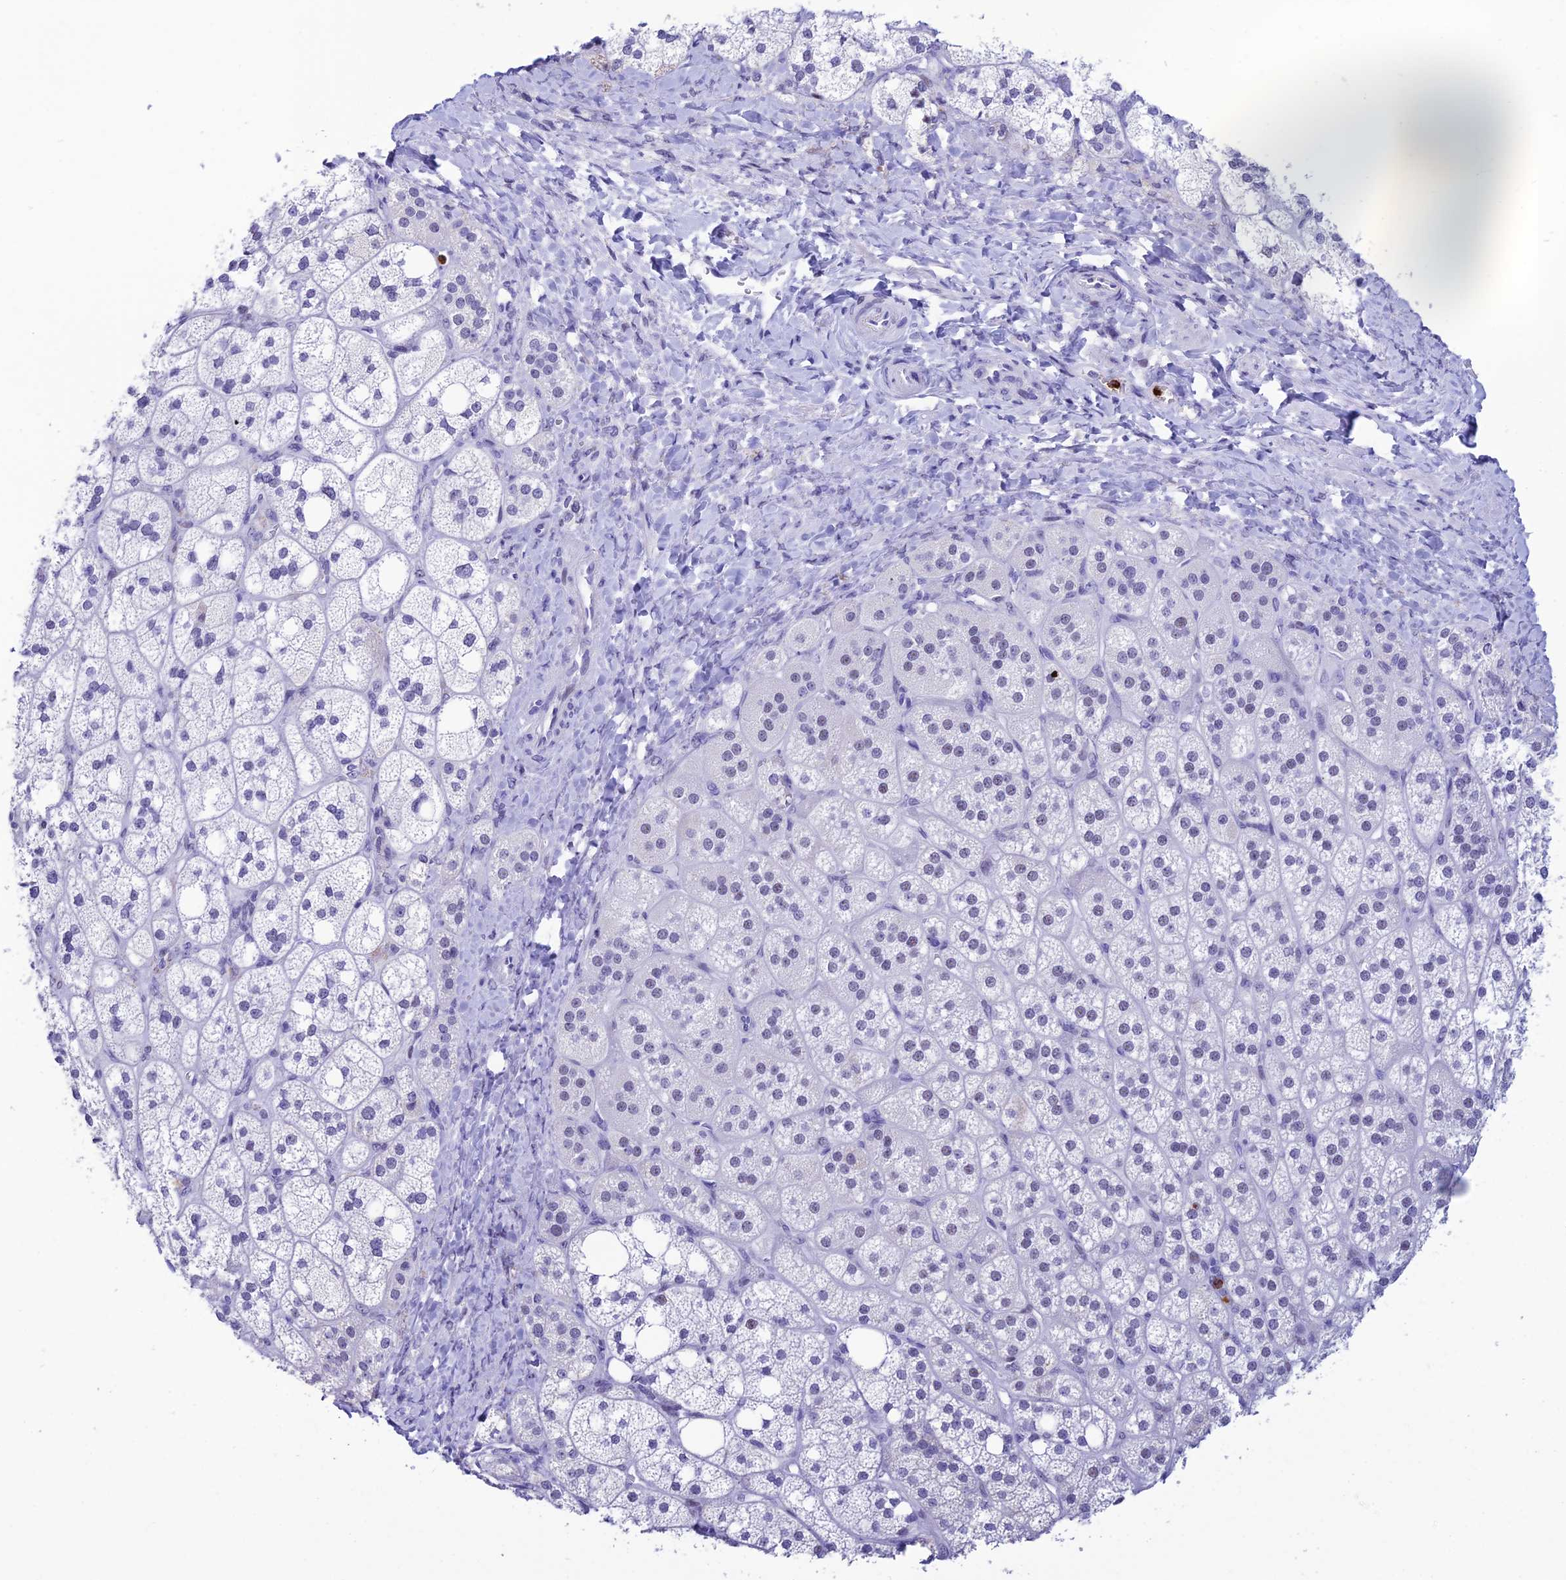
{"staining": {"intensity": "weak", "quantity": "<25%", "location": "nuclear"}, "tissue": "adrenal gland", "cell_type": "Glandular cells", "image_type": "normal", "snomed": [{"axis": "morphology", "description": "Normal tissue, NOS"}, {"axis": "topography", "description": "Adrenal gland"}], "caption": "Photomicrograph shows no significant protein expression in glandular cells of normal adrenal gland.", "gene": "MFSD2B", "patient": {"sex": "male", "age": 61}}